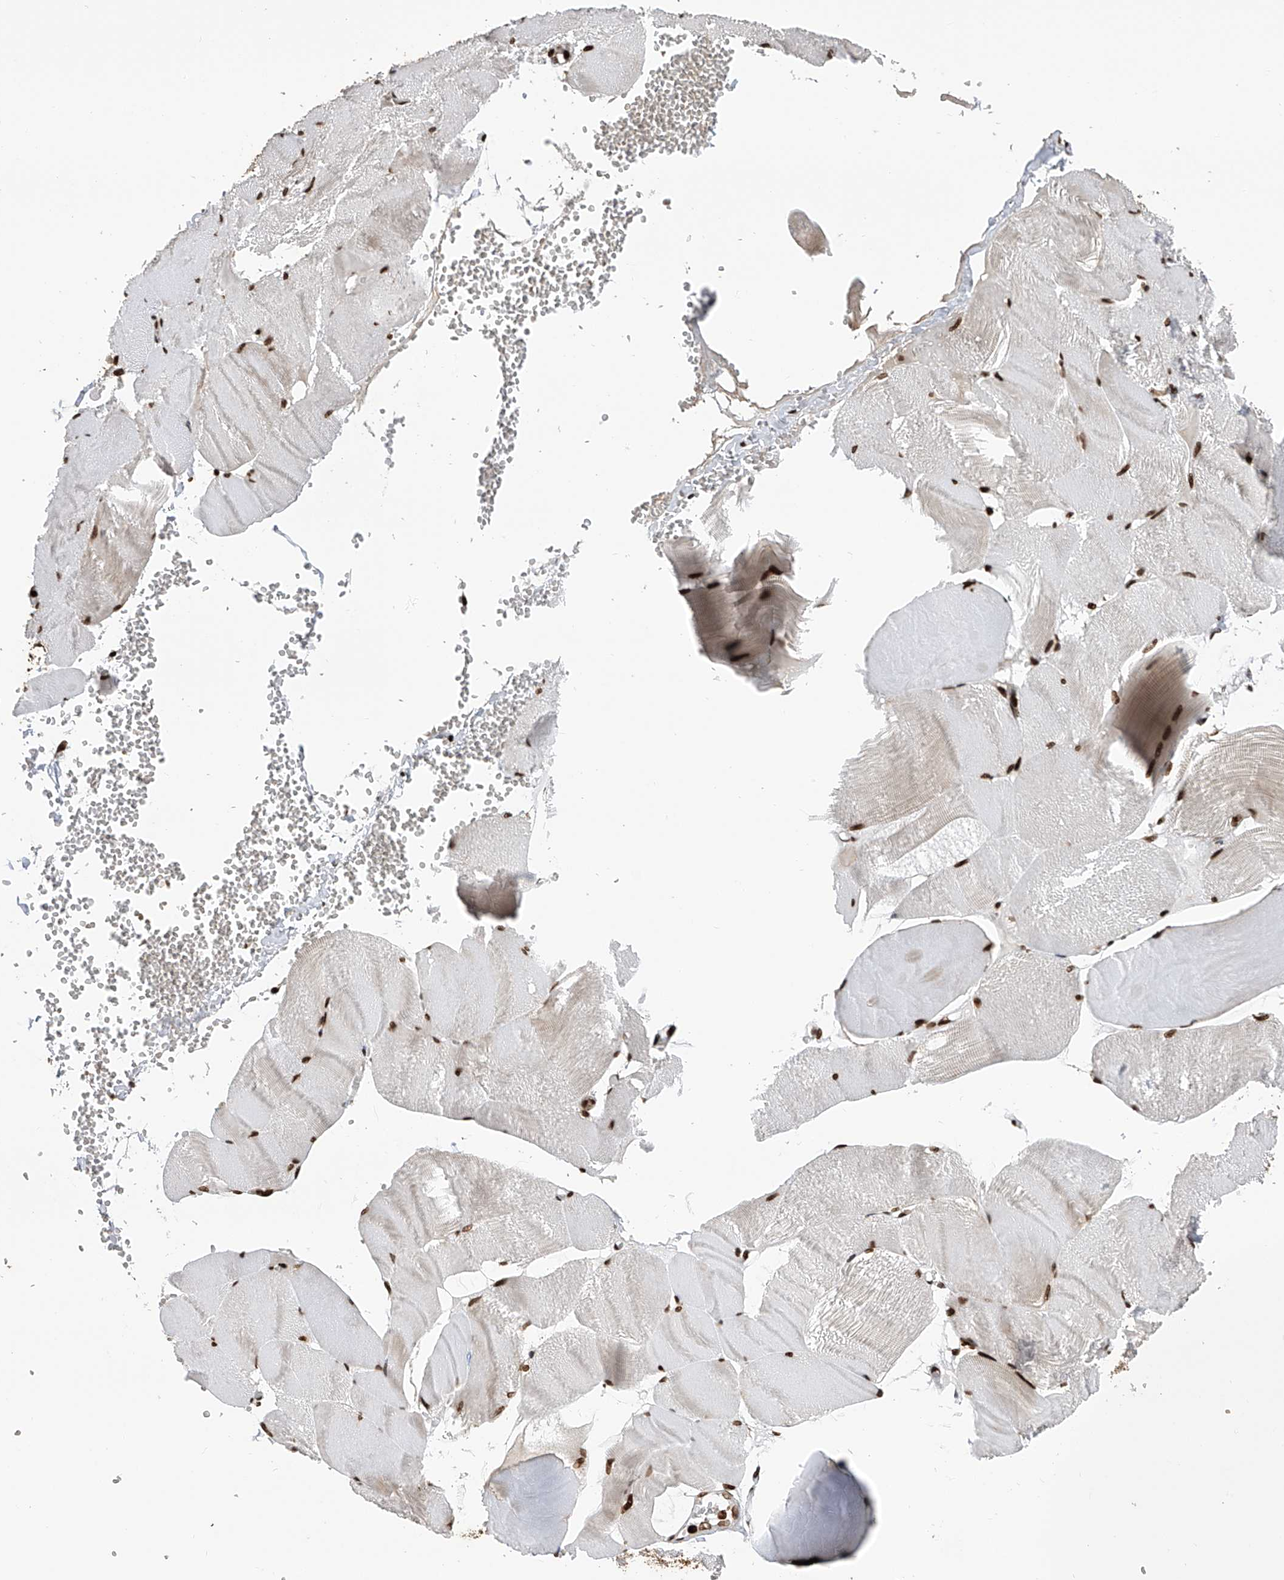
{"staining": {"intensity": "strong", "quantity": ">75%", "location": "nuclear"}, "tissue": "skeletal muscle", "cell_type": "Myocytes", "image_type": "normal", "snomed": [{"axis": "morphology", "description": "Normal tissue, NOS"}, {"axis": "morphology", "description": "Basal cell carcinoma"}, {"axis": "topography", "description": "Skeletal muscle"}], "caption": "Protein staining of unremarkable skeletal muscle exhibits strong nuclear positivity in about >75% of myocytes. (Brightfield microscopy of DAB IHC at high magnification).", "gene": "PAK1IP1", "patient": {"sex": "female", "age": 64}}